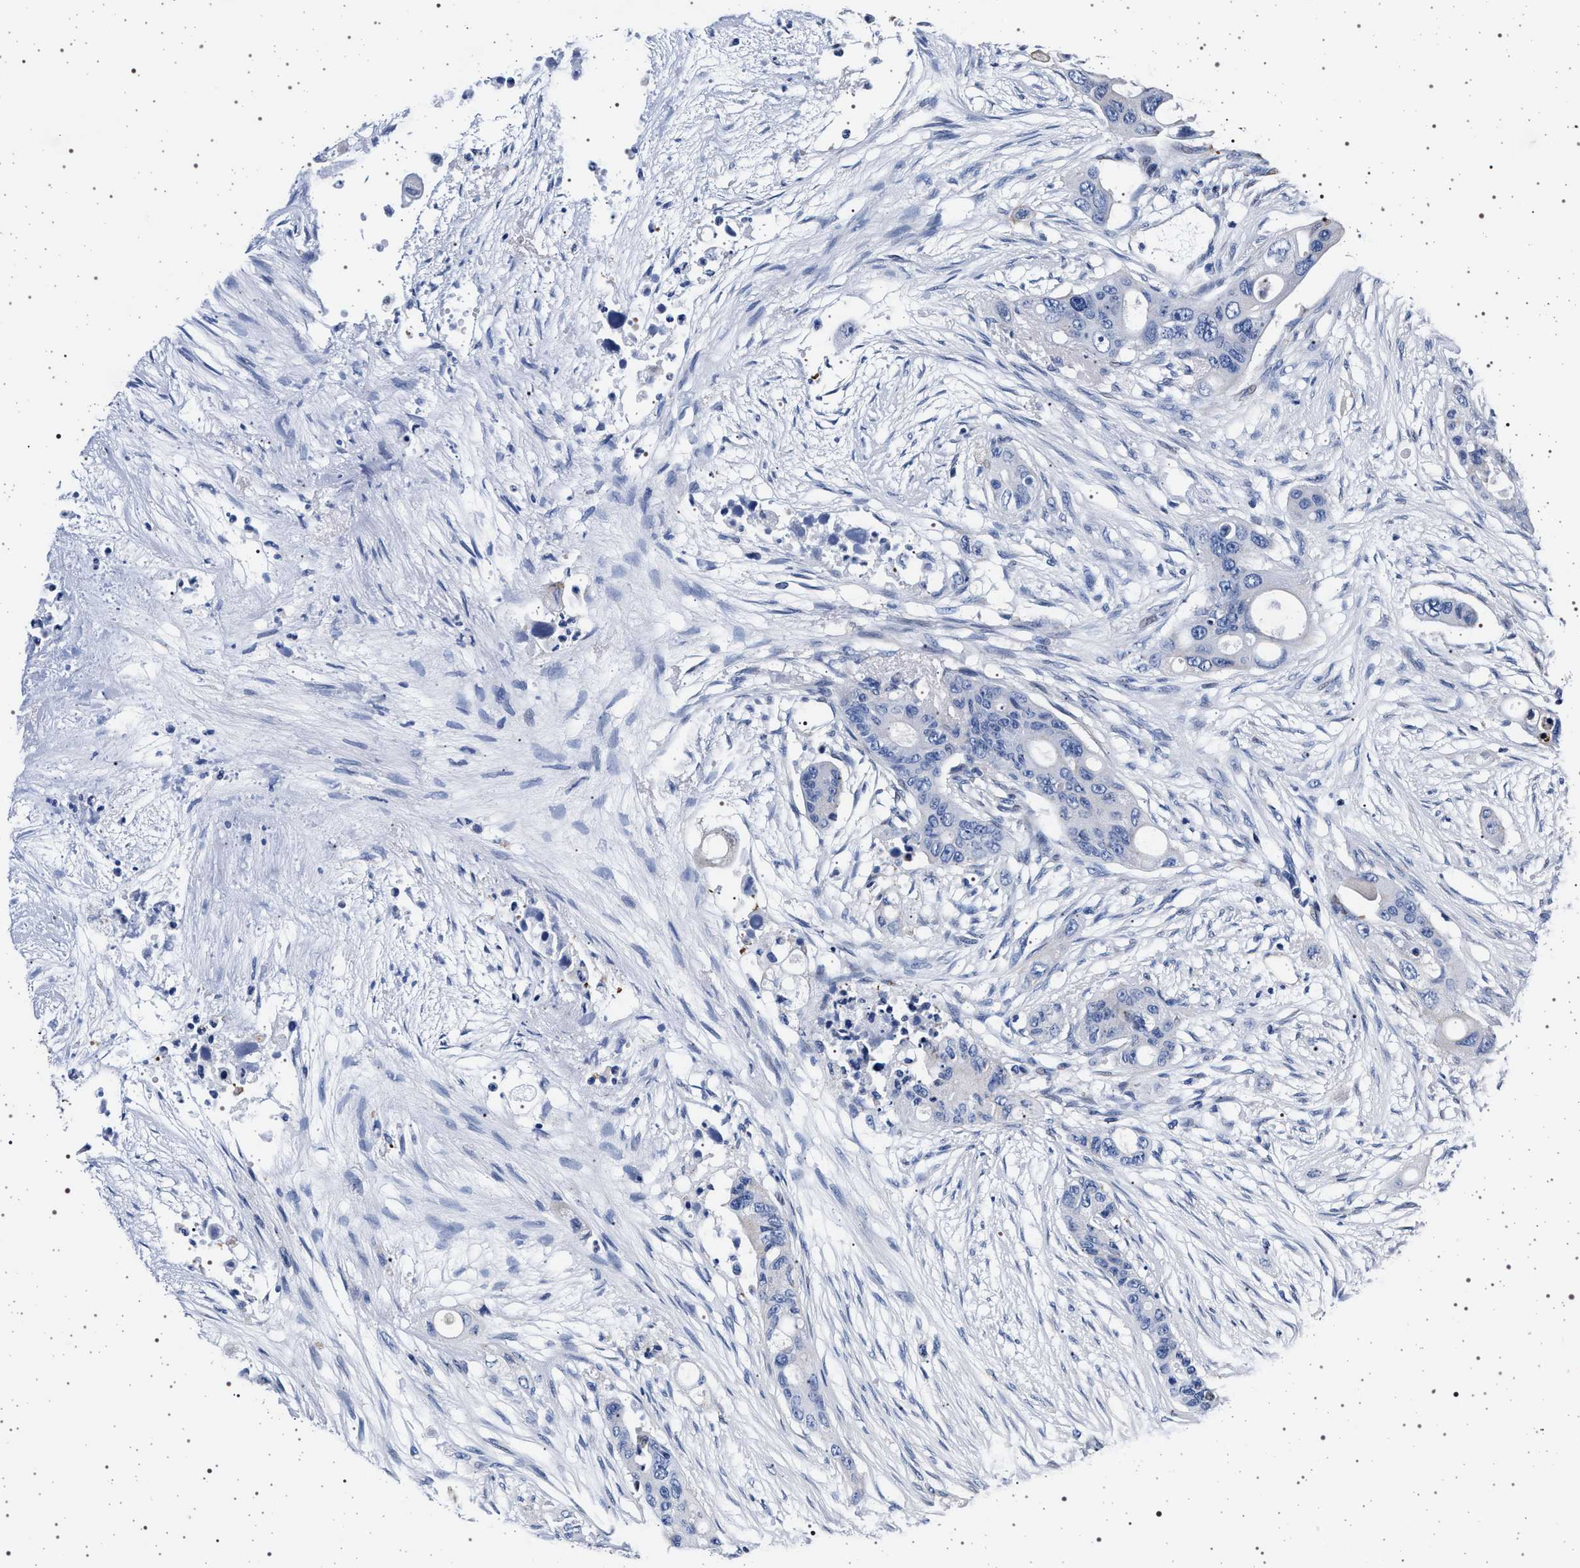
{"staining": {"intensity": "negative", "quantity": "none", "location": "none"}, "tissue": "colorectal cancer", "cell_type": "Tumor cells", "image_type": "cancer", "snomed": [{"axis": "morphology", "description": "Adenocarcinoma, NOS"}, {"axis": "topography", "description": "Colon"}], "caption": "The histopathology image displays no significant staining in tumor cells of colorectal cancer.", "gene": "SLC9A1", "patient": {"sex": "female", "age": 57}}